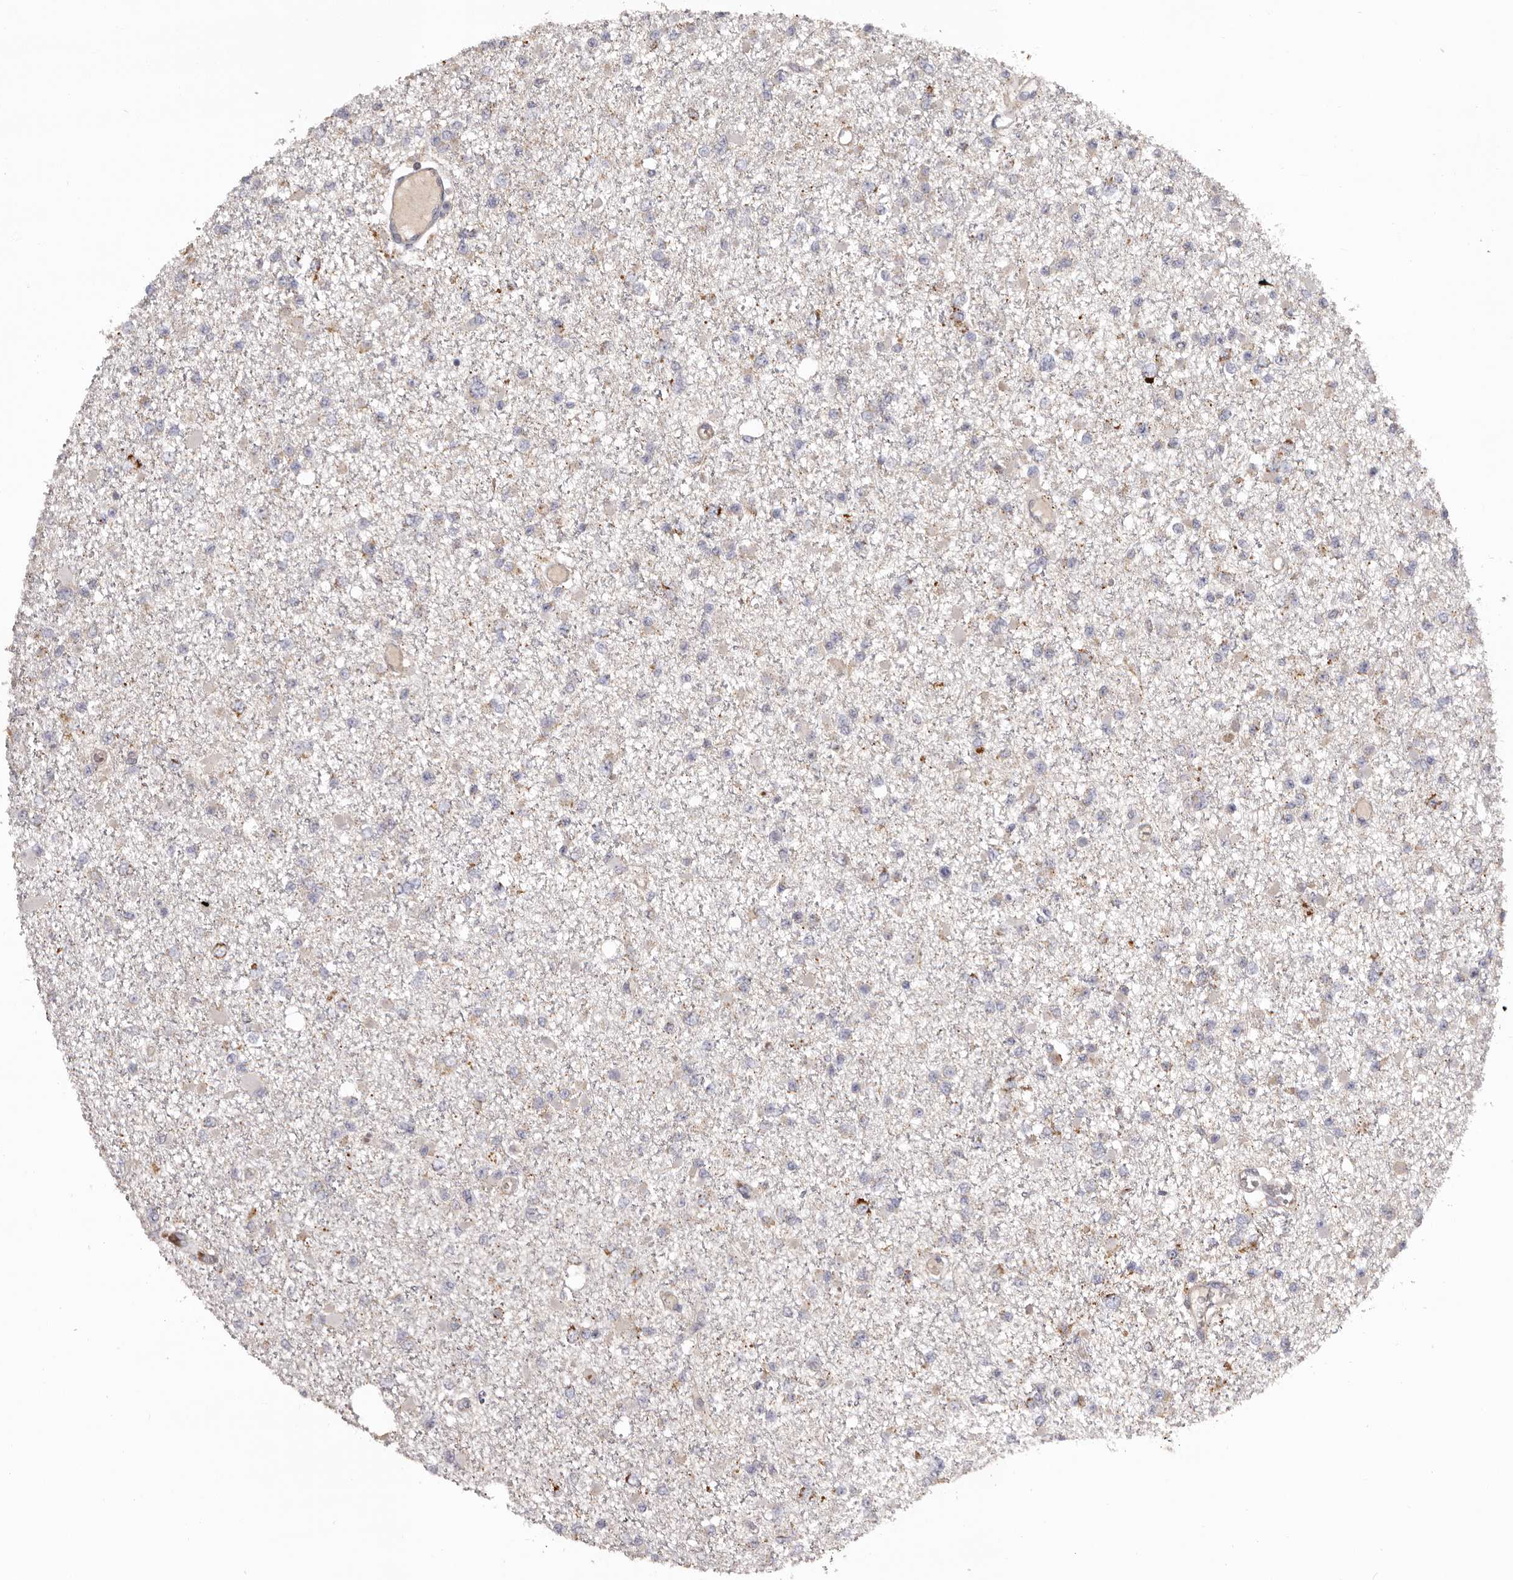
{"staining": {"intensity": "negative", "quantity": "none", "location": "none"}, "tissue": "glioma", "cell_type": "Tumor cells", "image_type": "cancer", "snomed": [{"axis": "morphology", "description": "Glioma, malignant, Low grade"}, {"axis": "topography", "description": "Brain"}], "caption": "High power microscopy image of an immunohistochemistry histopathology image of malignant low-grade glioma, revealing no significant staining in tumor cells.", "gene": "MECR", "patient": {"sex": "female", "age": 22}}